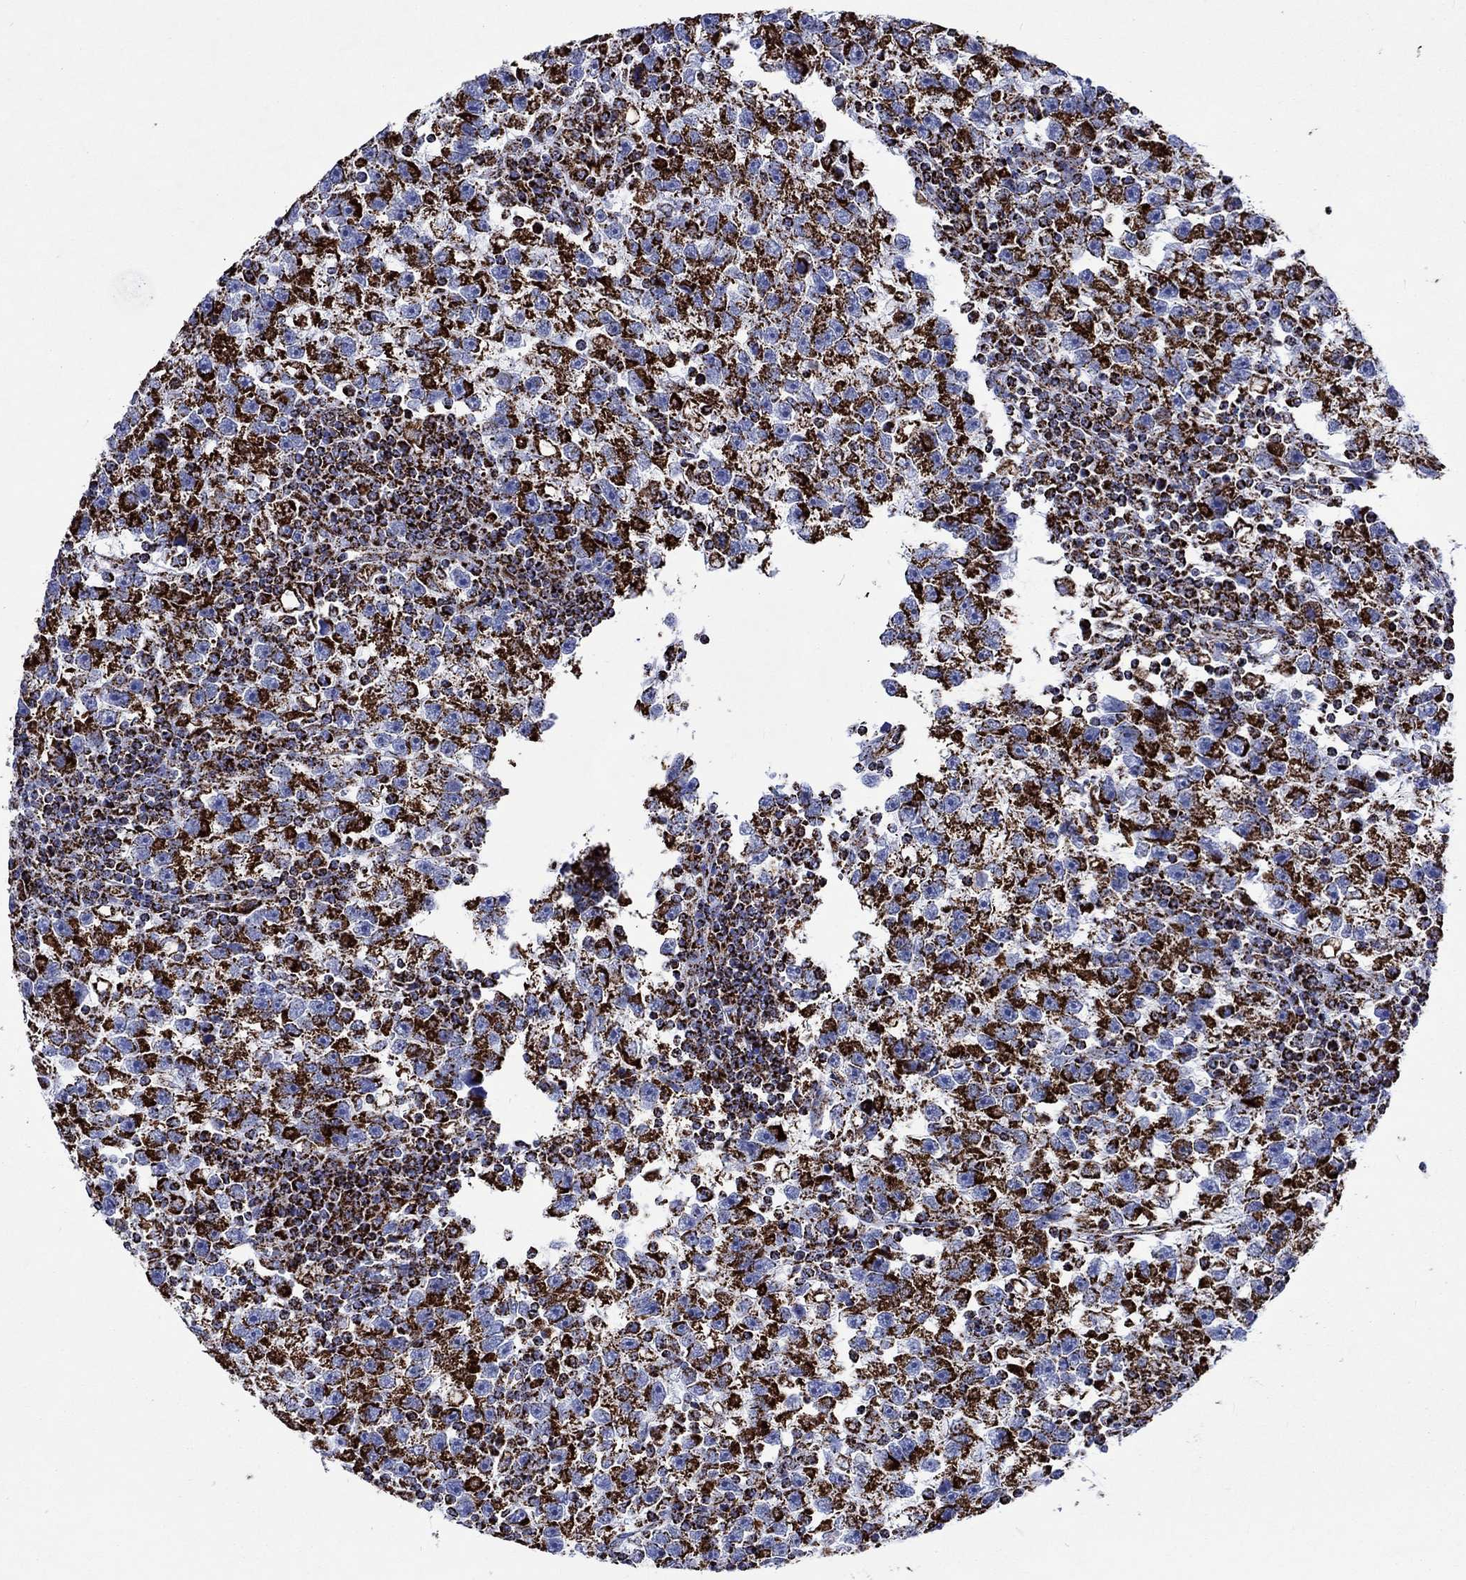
{"staining": {"intensity": "strong", "quantity": ">75%", "location": "cytoplasmic/membranous"}, "tissue": "testis cancer", "cell_type": "Tumor cells", "image_type": "cancer", "snomed": [{"axis": "morphology", "description": "Seminoma, NOS"}, {"axis": "topography", "description": "Testis"}], "caption": "IHC of human testis cancer (seminoma) shows high levels of strong cytoplasmic/membranous positivity in approximately >75% of tumor cells. The staining was performed using DAB, with brown indicating positive protein expression. Nuclei are stained blue with hematoxylin.", "gene": "RCE1", "patient": {"sex": "male", "age": 47}}